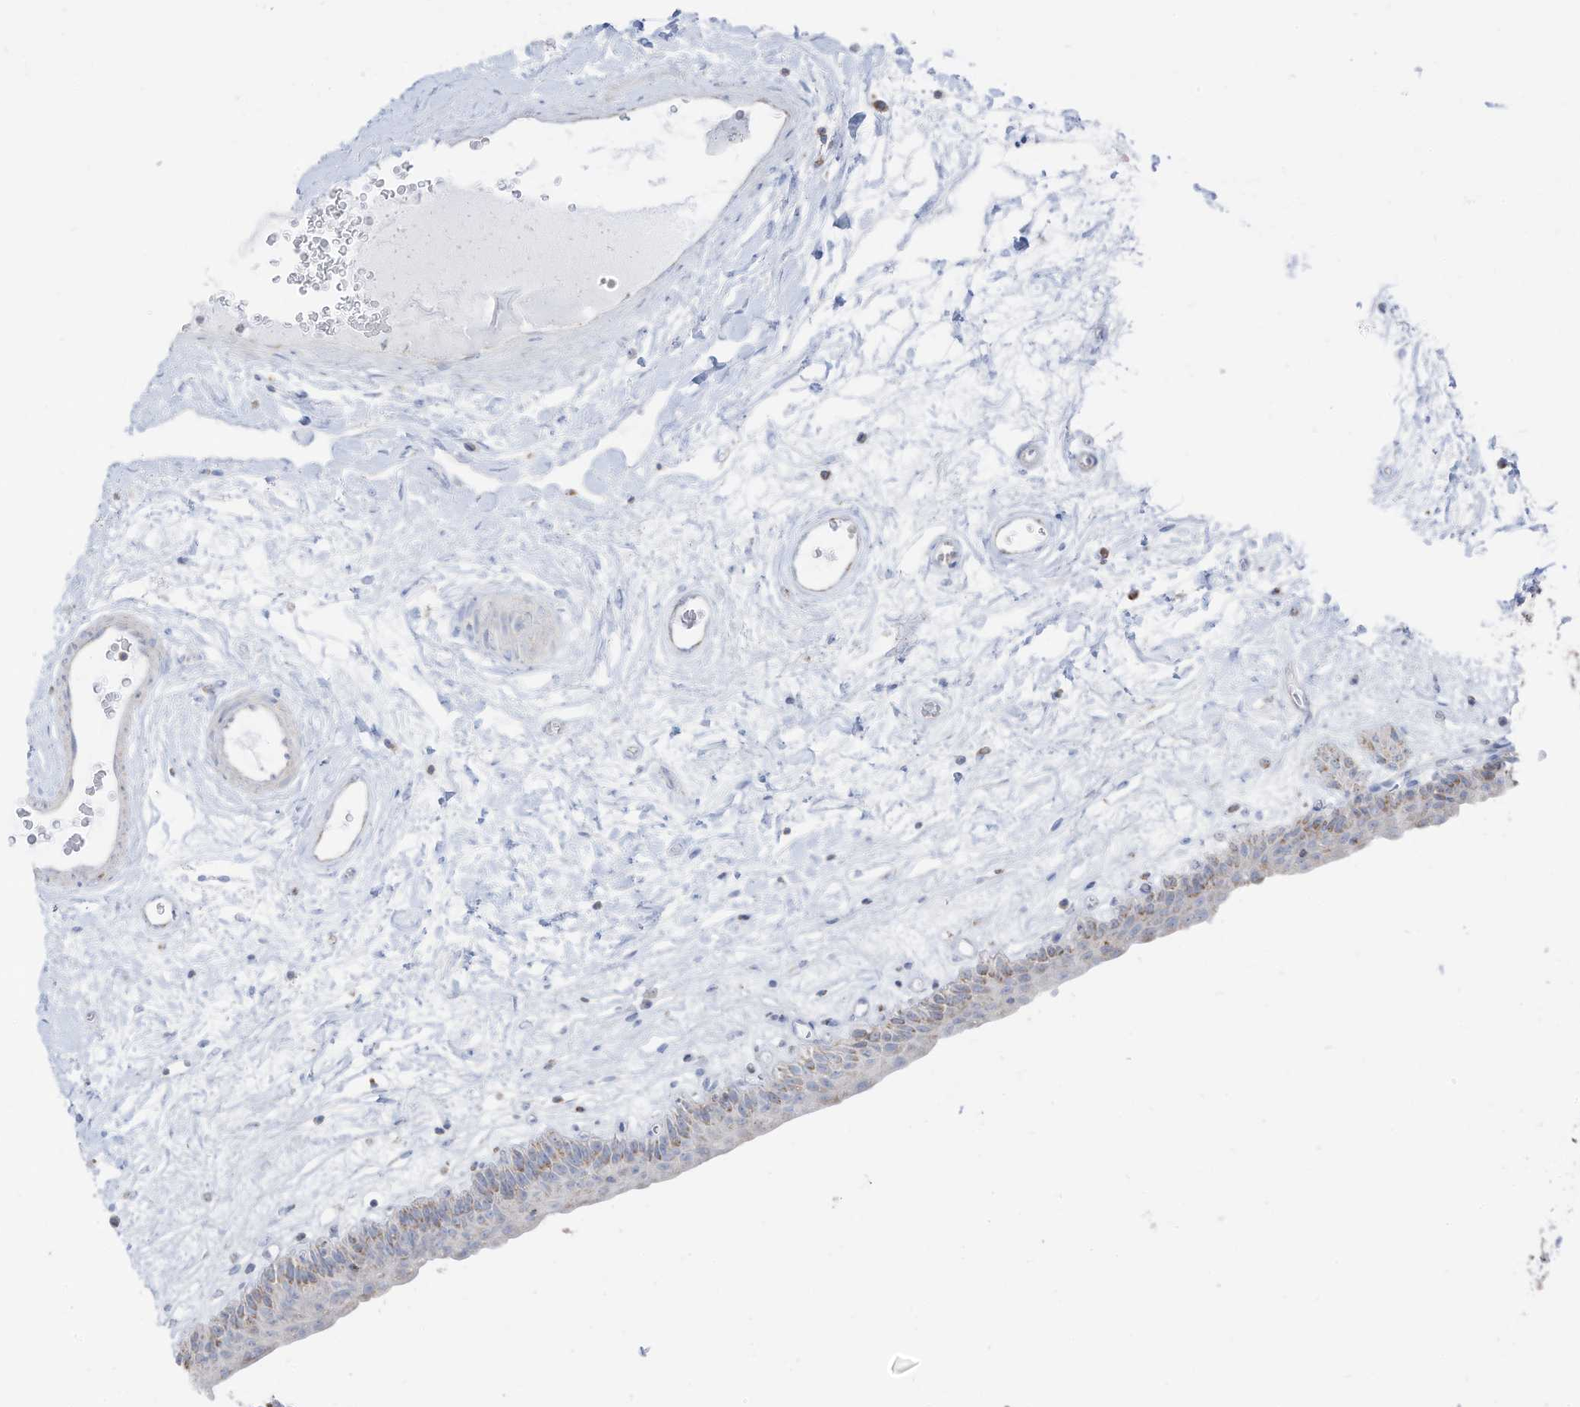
{"staining": {"intensity": "weak", "quantity": "25%-75%", "location": "cytoplasmic/membranous"}, "tissue": "urinary bladder", "cell_type": "Urothelial cells", "image_type": "normal", "snomed": [{"axis": "morphology", "description": "Normal tissue, NOS"}, {"axis": "topography", "description": "Urinary bladder"}], "caption": "Weak cytoplasmic/membranous positivity is present in approximately 25%-75% of urothelial cells in normal urinary bladder.", "gene": "ETHE1", "patient": {"sex": "male", "age": 83}}